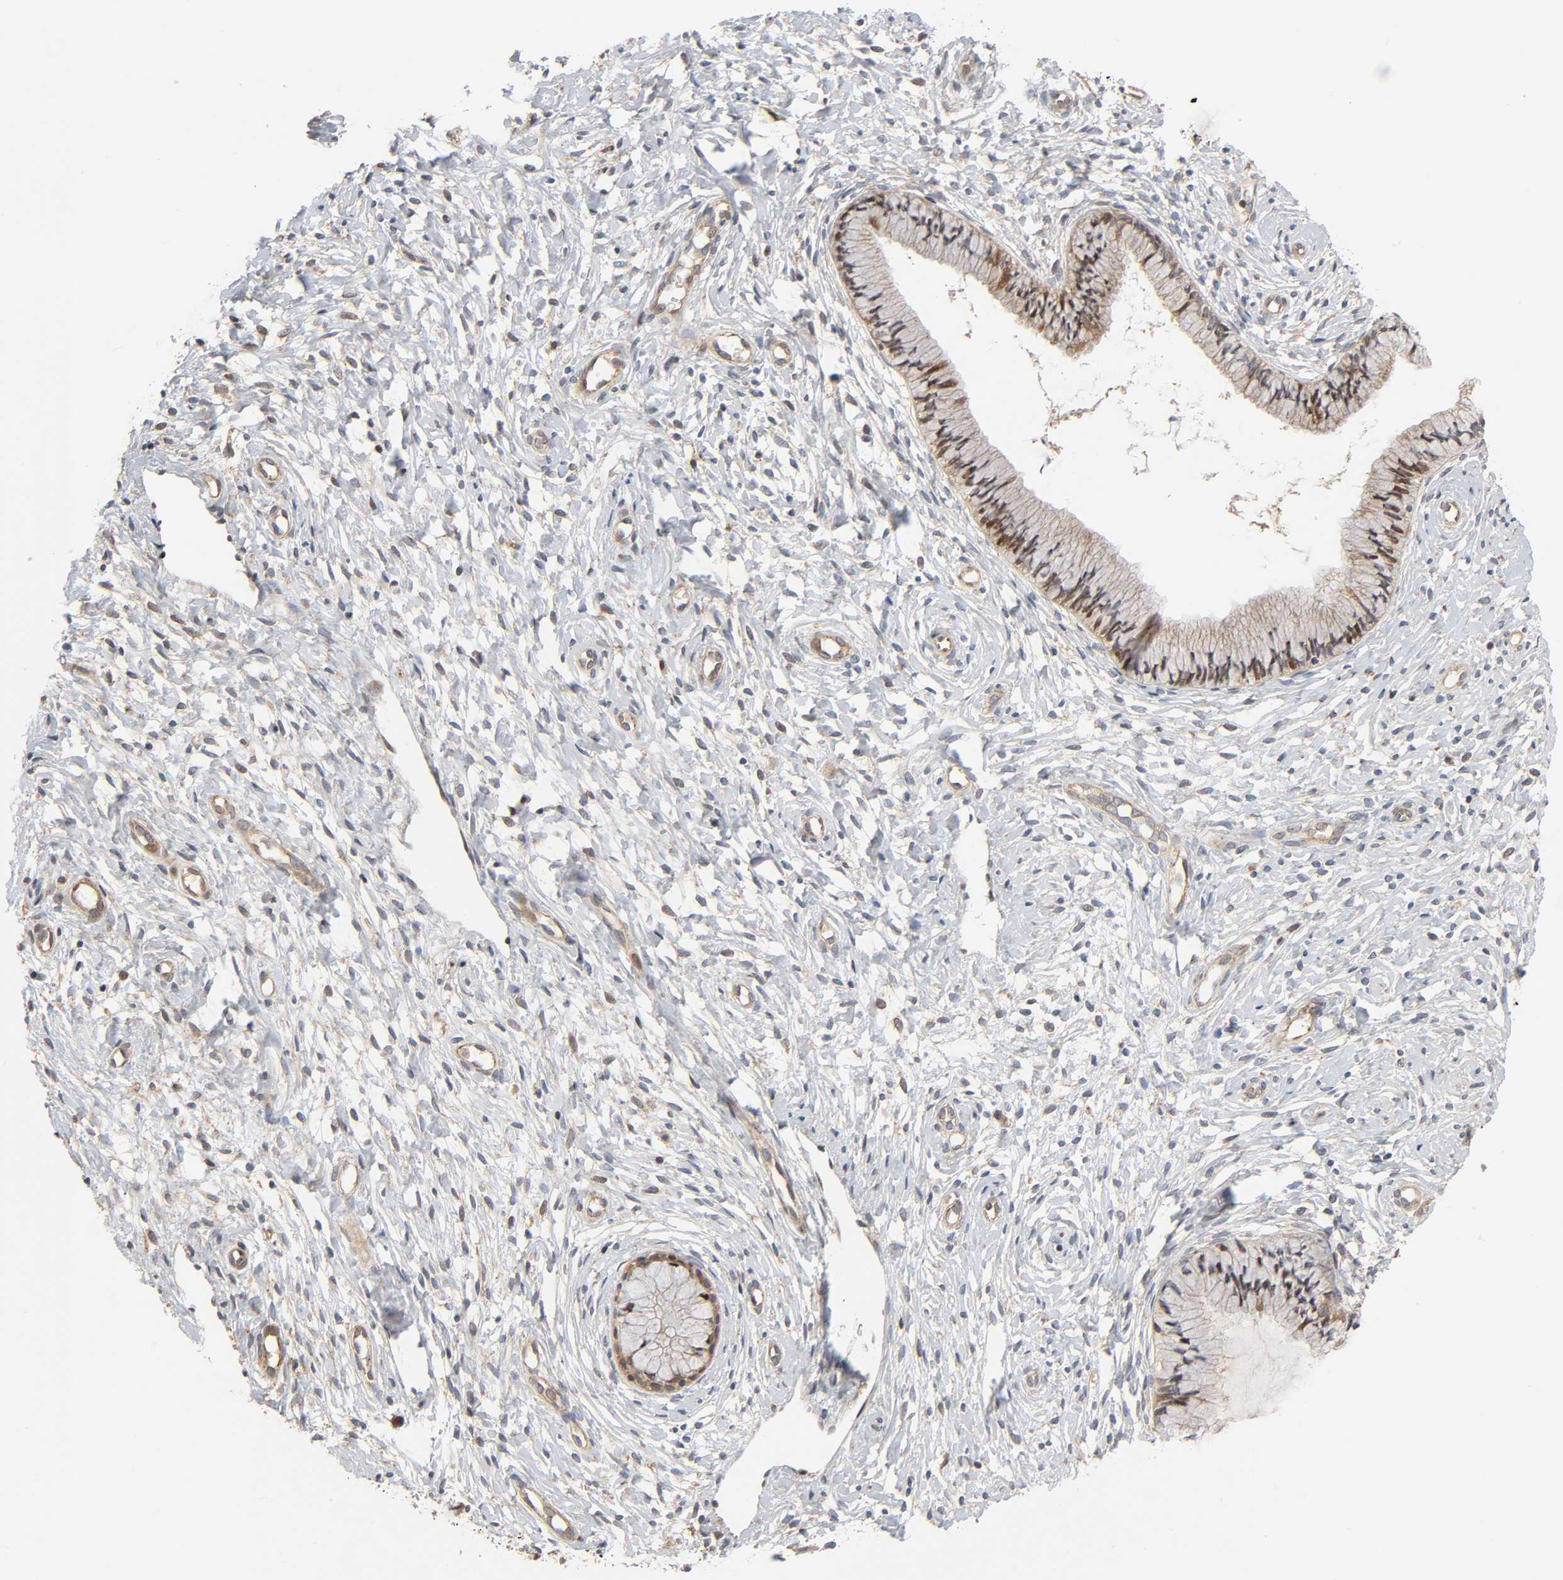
{"staining": {"intensity": "moderate", "quantity": ">75%", "location": "cytoplasmic/membranous,nuclear"}, "tissue": "cervix", "cell_type": "Glandular cells", "image_type": "normal", "snomed": [{"axis": "morphology", "description": "Normal tissue, NOS"}, {"axis": "topography", "description": "Cervix"}], "caption": "Protein staining by immunohistochemistry exhibits moderate cytoplasmic/membranous,nuclear staining in about >75% of glandular cells in benign cervix. (brown staining indicates protein expression, while blue staining denotes nuclei).", "gene": "NEMF", "patient": {"sex": "female", "age": 46}}